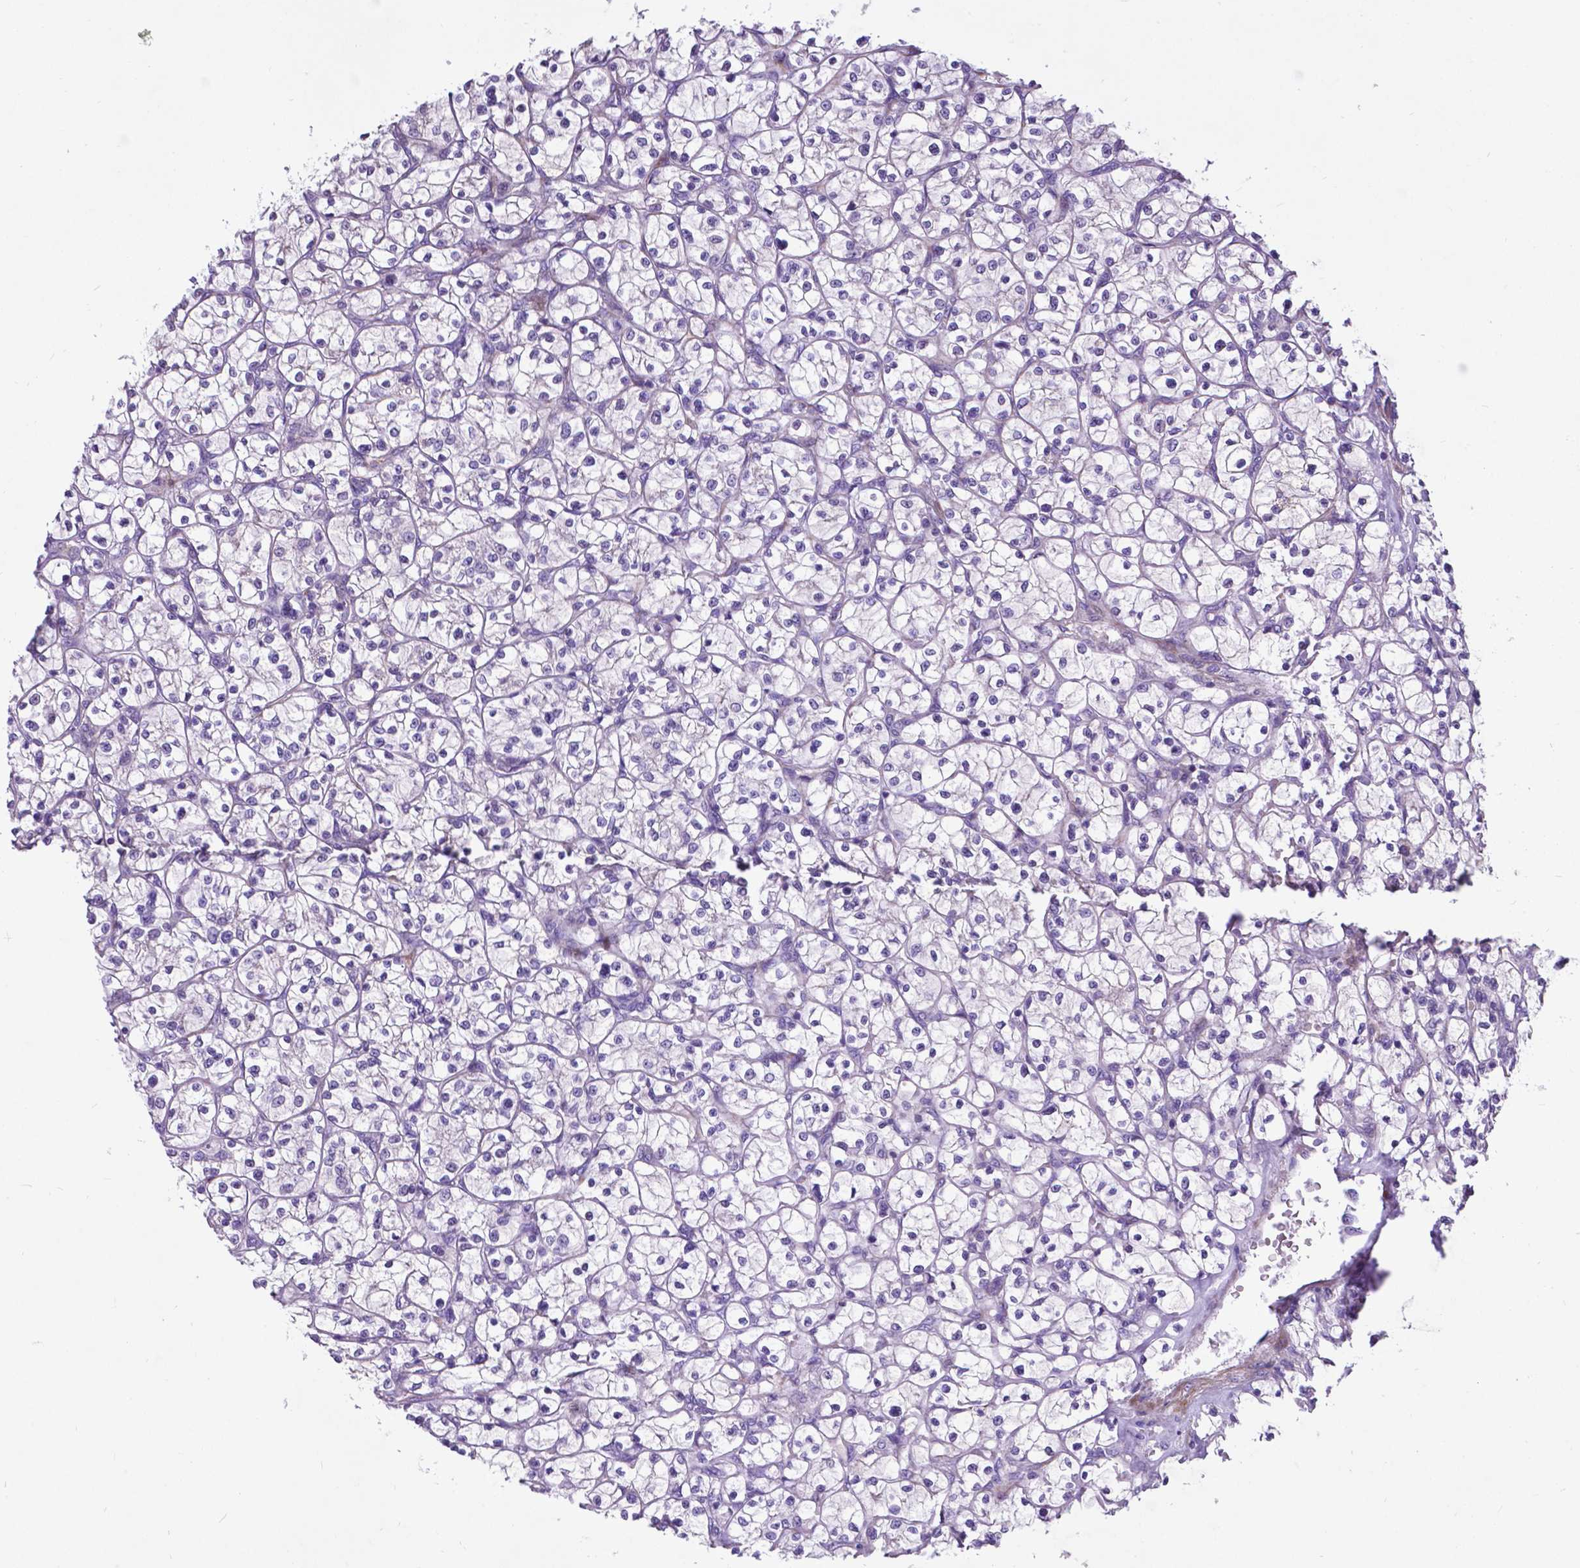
{"staining": {"intensity": "negative", "quantity": "none", "location": "none"}, "tissue": "renal cancer", "cell_type": "Tumor cells", "image_type": "cancer", "snomed": [{"axis": "morphology", "description": "Adenocarcinoma, NOS"}, {"axis": "topography", "description": "Kidney"}], "caption": "This is an immunohistochemistry histopathology image of renal adenocarcinoma. There is no positivity in tumor cells.", "gene": "PFKFB4", "patient": {"sex": "female", "age": 64}}